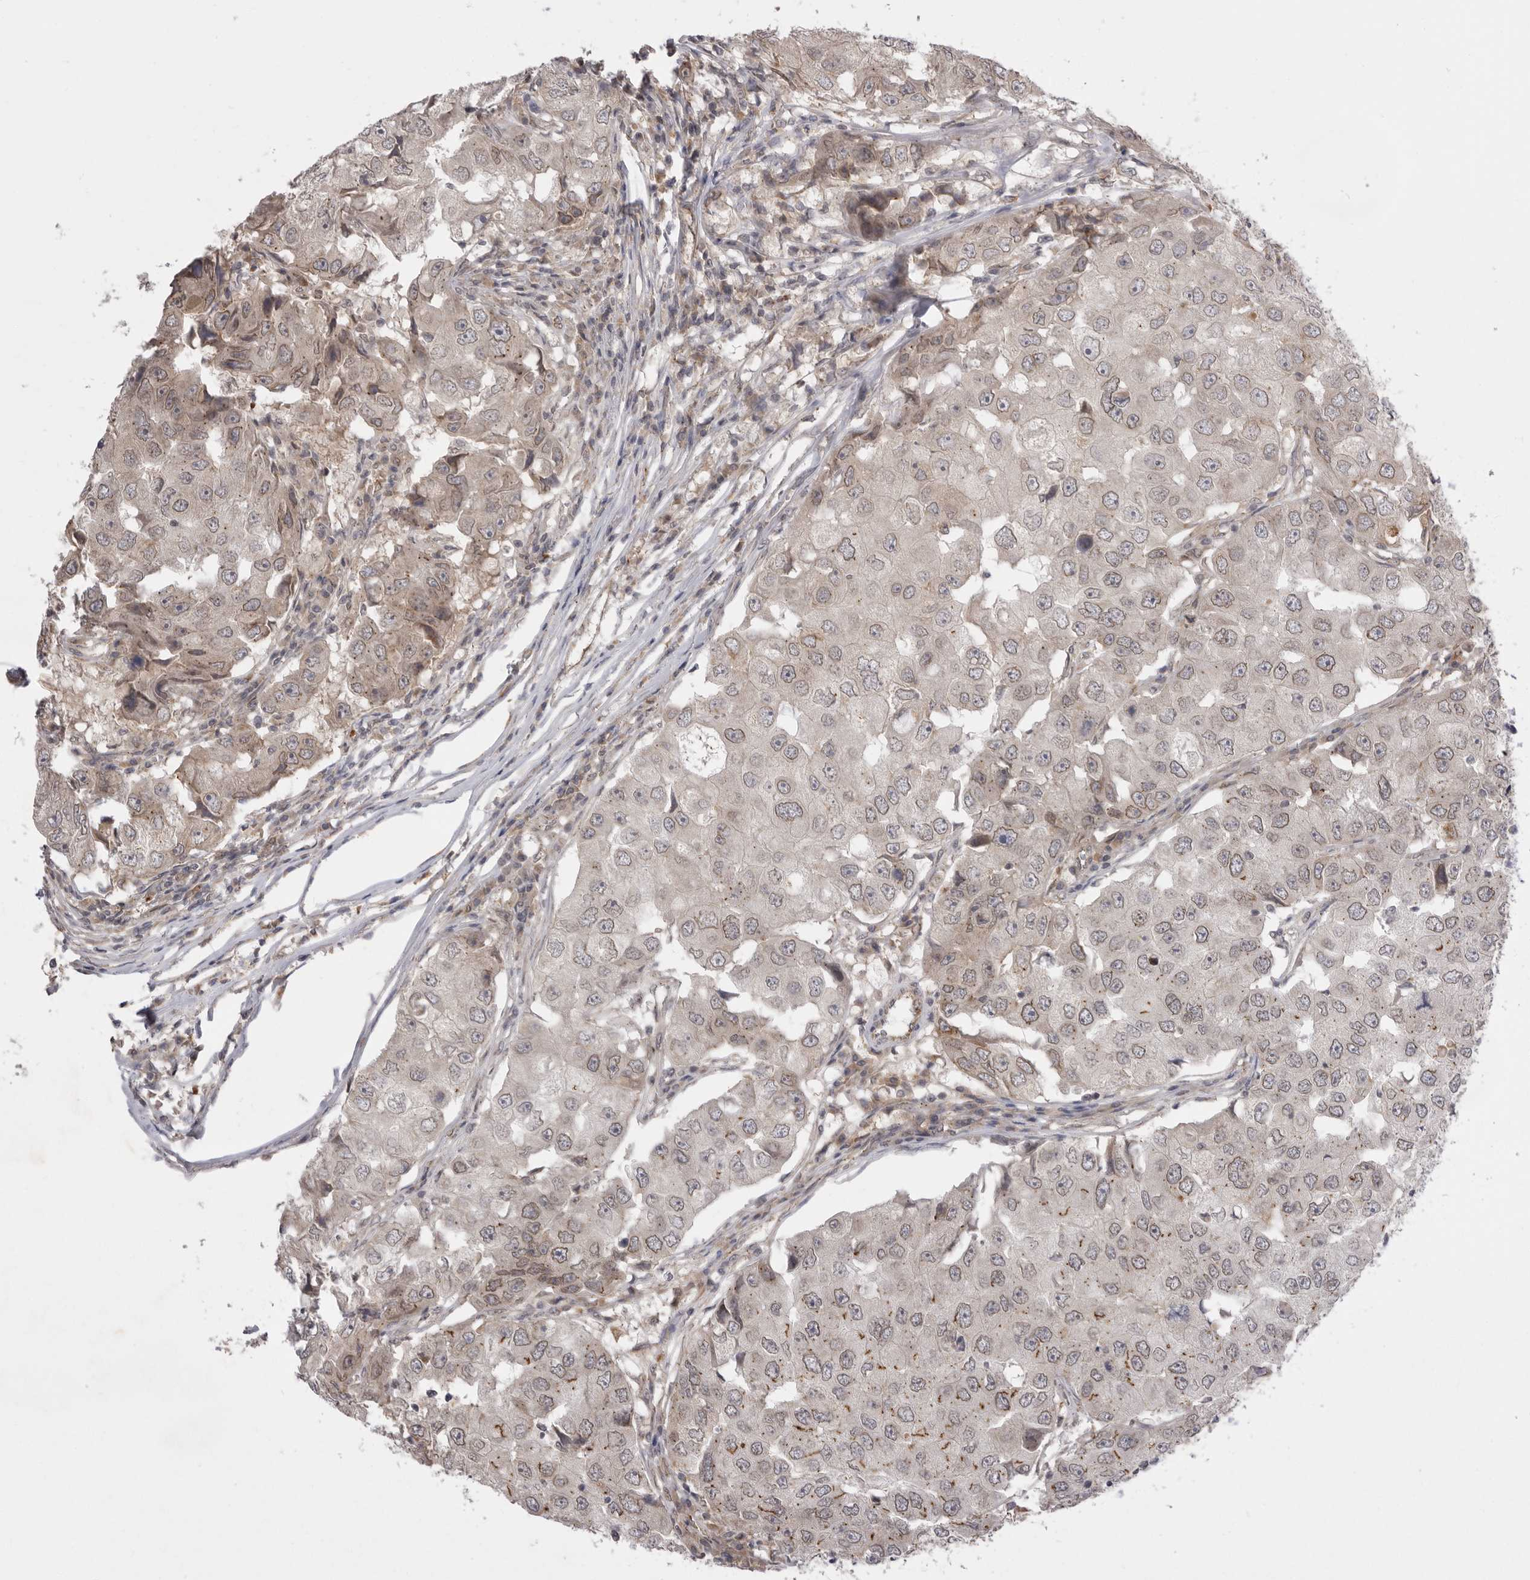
{"staining": {"intensity": "weak", "quantity": "<25%", "location": "cytoplasmic/membranous,nuclear"}, "tissue": "breast cancer", "cell_type": "Tumor cells", "image_type": "cancer", "snomed": [{"axis": "morphology", "description": "Duct carcinoma"}, {"axis": "topography", "description": "Breast"}], "caption": "Tumor cells are negative for brown protein staining in breast cancer (intraductal carcinoma).", "gene": "TLR3", "patient": {"sex": "female", "age": 27}}